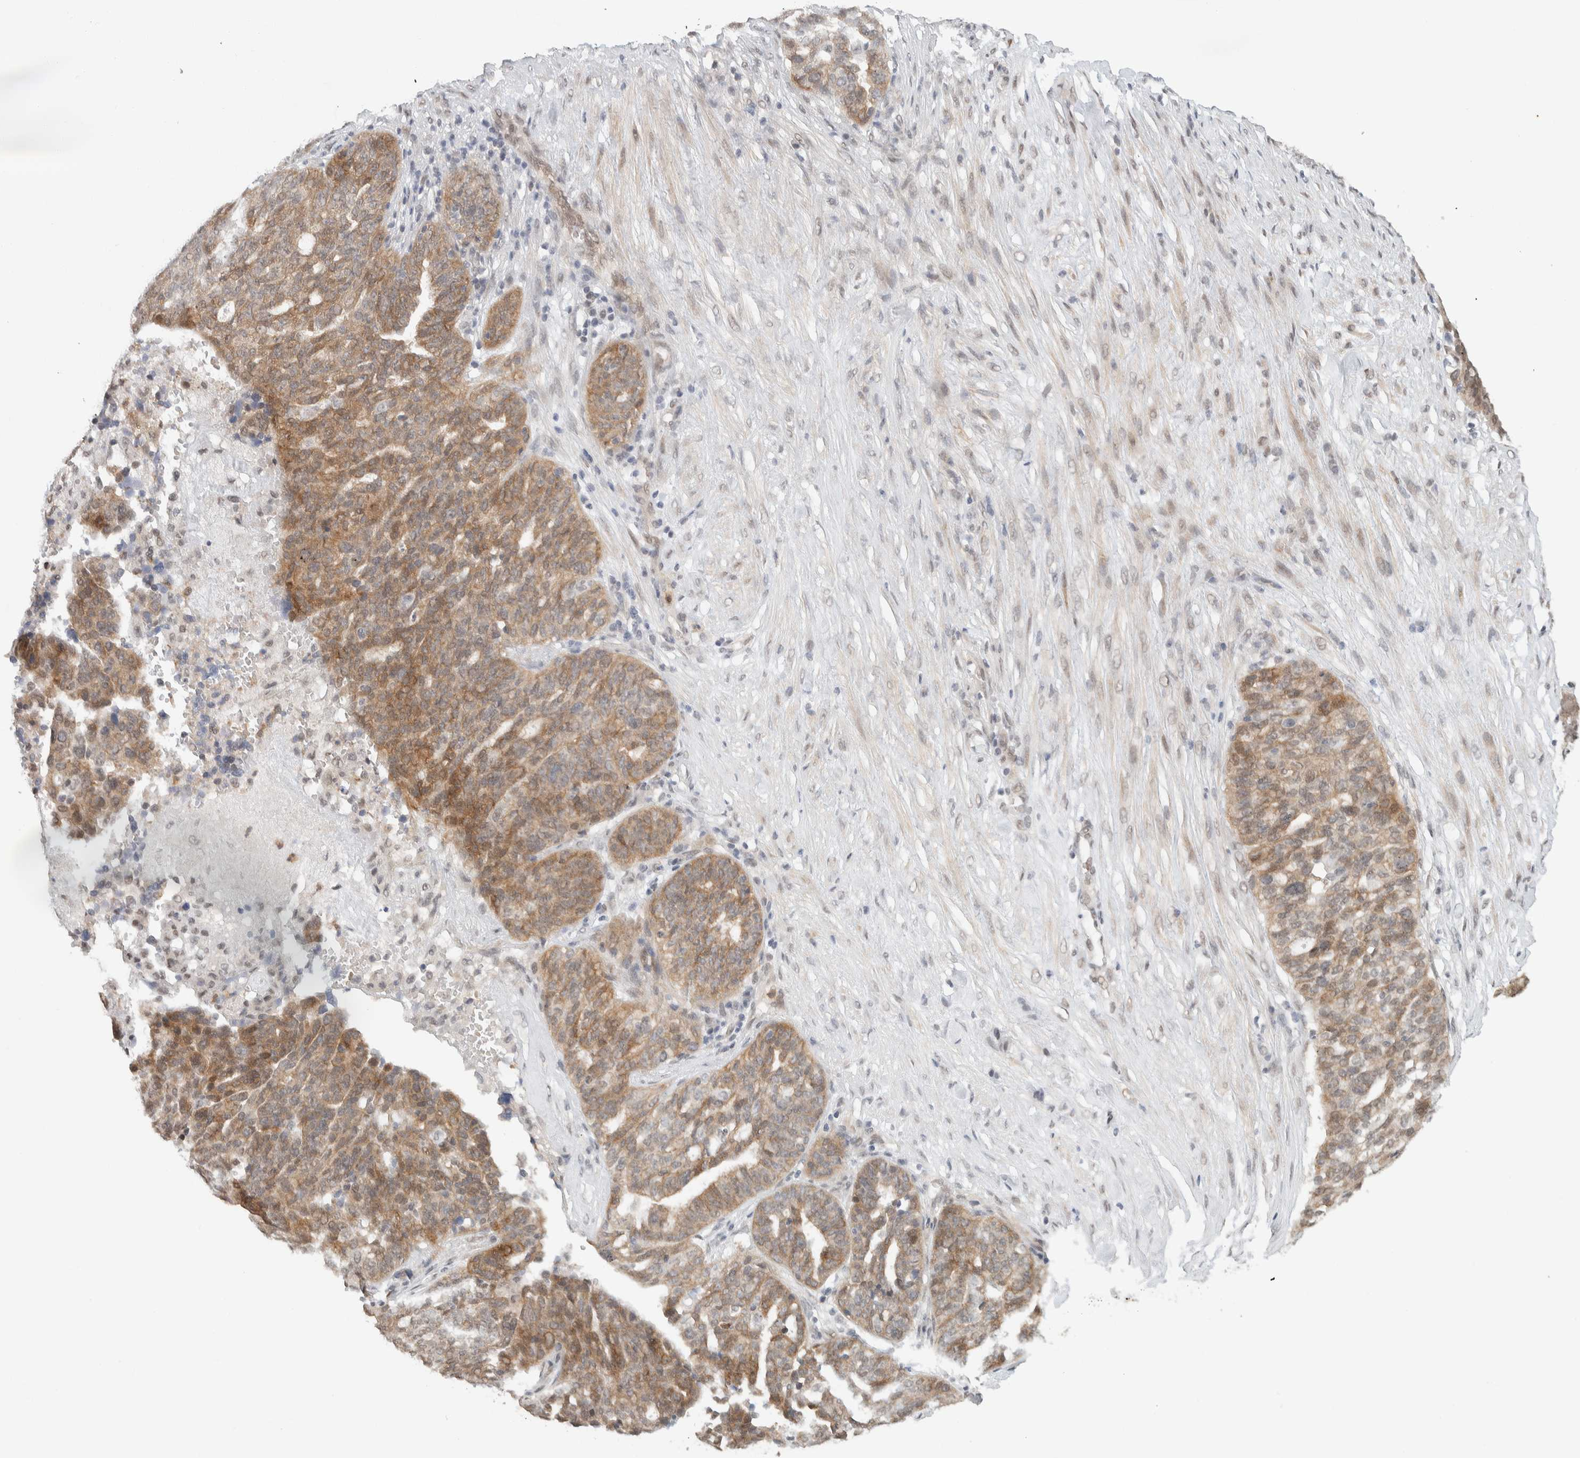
{"staining": {"intensity": "moderate", "quantity": ">75%", "location": "cytoplasmic/membranous,nuclear"}, "tissue": "ovarian cancer", "cell_type": "Tumor cells", "image_type": "cancer", "snomed": [{"axis": "morphology", "description": "Cystadenocarcinoma, serous, NOS"}, {"axis": "topography", "description": "Ovary"}], "caption": "Human ovarian cancer stained with a protein marker demonstrates moderate staining in tumor cells.", "gene": "ZBTB2", "patient": {"sex": "female", "age": 59}}